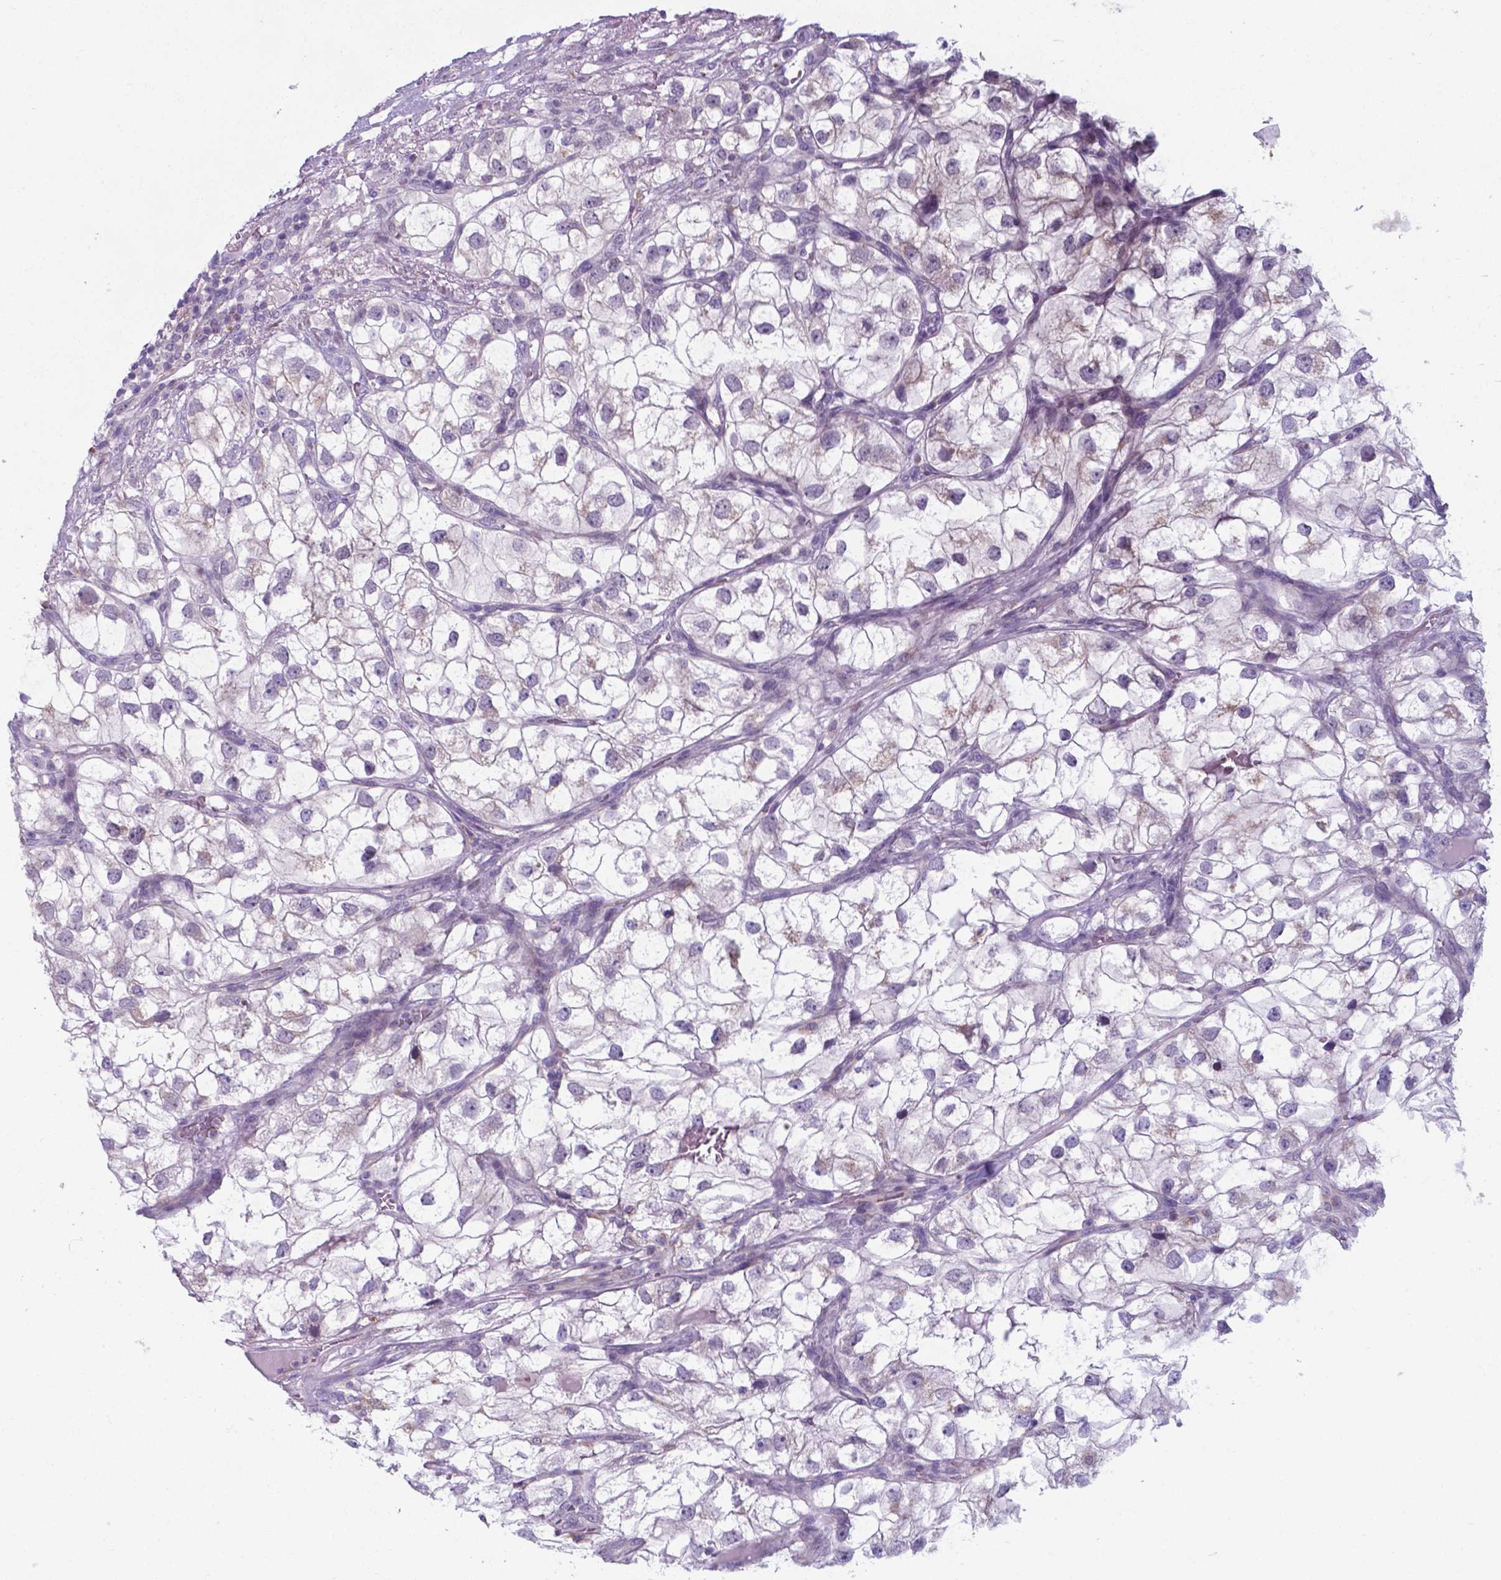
{"staining": {"intensity": "negative", "quantity": "none", "location": "none"}, "tissue": "renal cancer", "cell_type": "Tumor cells", "image_type": "cancer", "snomed": [{"axis": "morphology", "description": "Adenocarcinoma, NOS"}, {"axis": "topography", "description": "Kidney"}], "caption": "A high-resolution photomicrograph shows IHC staining of renal cancer (adenocarcinoma), which displays no significant positivity in tumor cells. (Immunohistochemistry, brightfield microscopy, high magnification).", "gene": "AP5B1", "patient": {"sex": "male", "age": 59}}